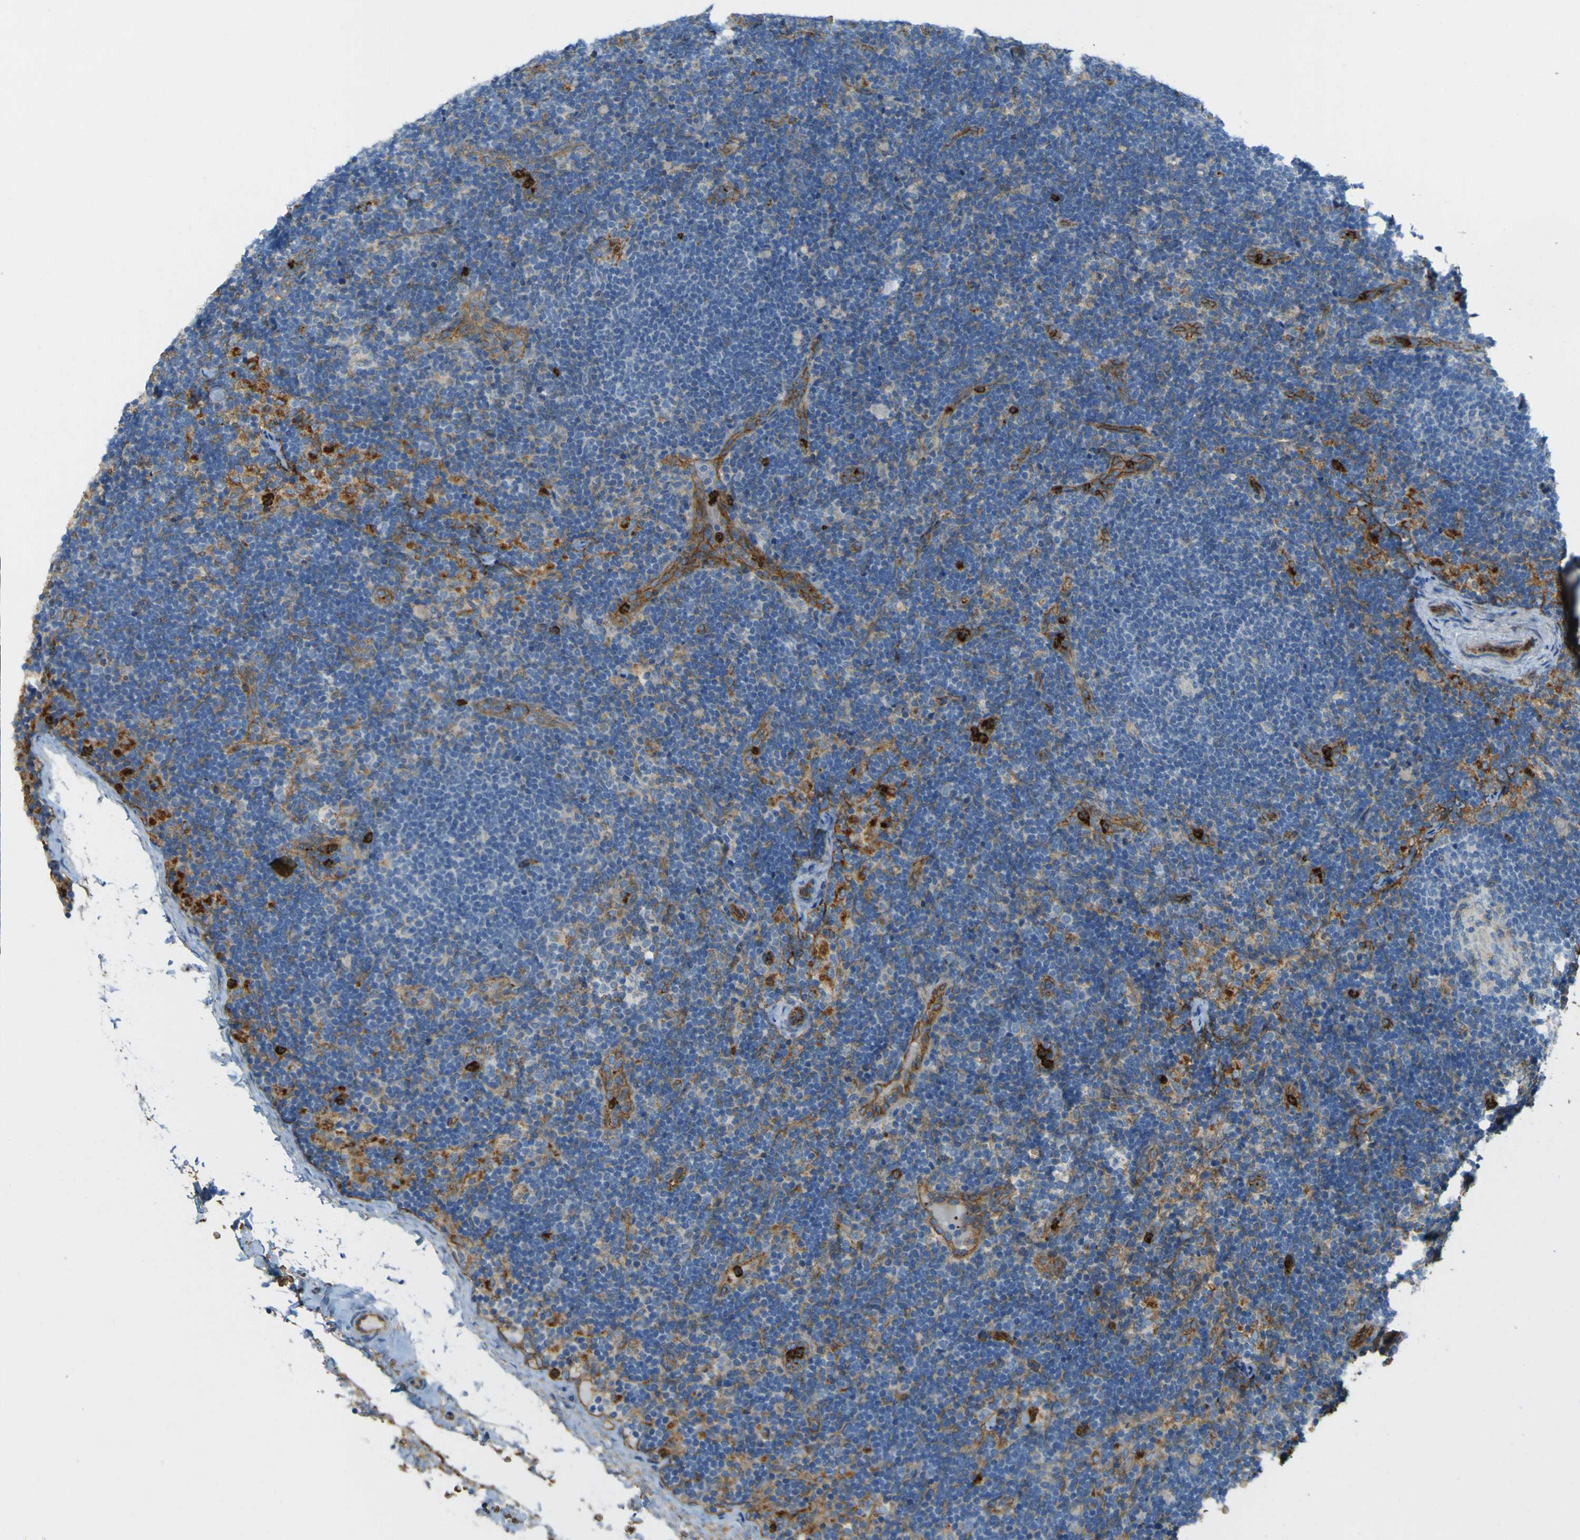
{"staining": {"intensity": "moderate", "quantity": "<25%", "location": "cytoplasmic/membranous"}, "tissue": "lymph node", "cell_type": "Non-germinal center cells", "image_type": "normal", "snomed": [{"axis": "morphology", "description": "Normal tissue, NOS"}, {"axis": "topography", "description": "Lymph node"}], "caption": "Protein positivity by immunohistochemistry (IHC) reveals moderate cytoplasmic/membranous positivity in about <25% of non-germinal center cells in benign lymph node. The staining was performed using DAB, with brown indicating positive protein expression. Nuclei are stained blue with hematoxylin.", "gene": "PLXDC1", "patient": {"sex": "female", "age": 14}}